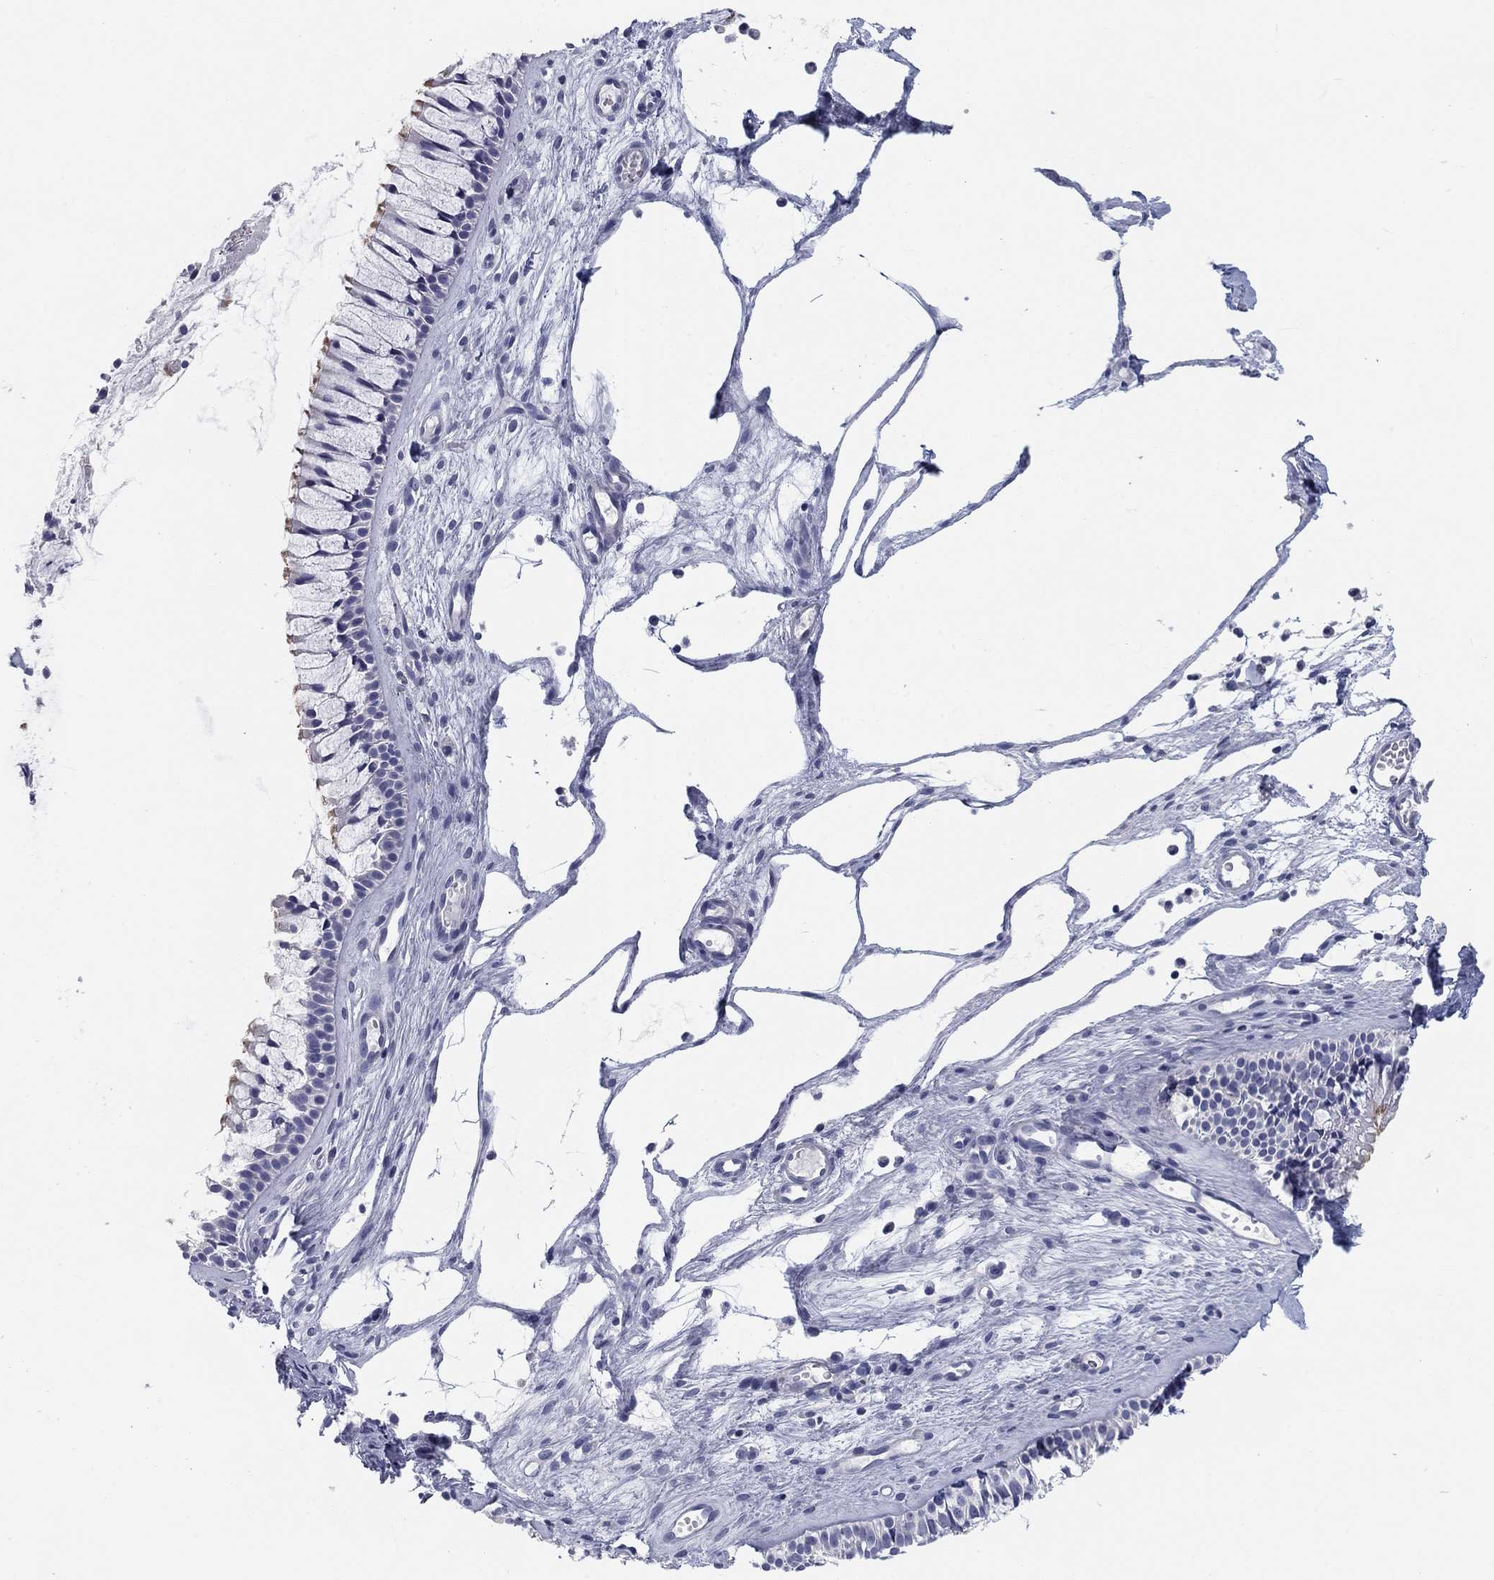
{"staining": {"intensity": "moderate", "quantity": "<25%", "location": "cytoplasmic/membranous"}, "tissue": "nasopharynx", "cell_type": "Respiratory epithelial cells", "image_type": "normal", "snomed": [{"axis": "morphology", "description": "Normal tissue, NOS"}, {"axis": "topography", "description": "Nasopharynx"}], "caption": "DAB (3,3'-diaminobenzidine) immunohistochemical staining of benign nasopharynx shows moderate cytoplasmic/membranous protein expression in about <25% of respiratory epithelial cells. The protein of interest is shown in brown color, while the nuclei are stained blue.", "gene": "CALB1", "patient": {"sex": "male", "age": 51}}